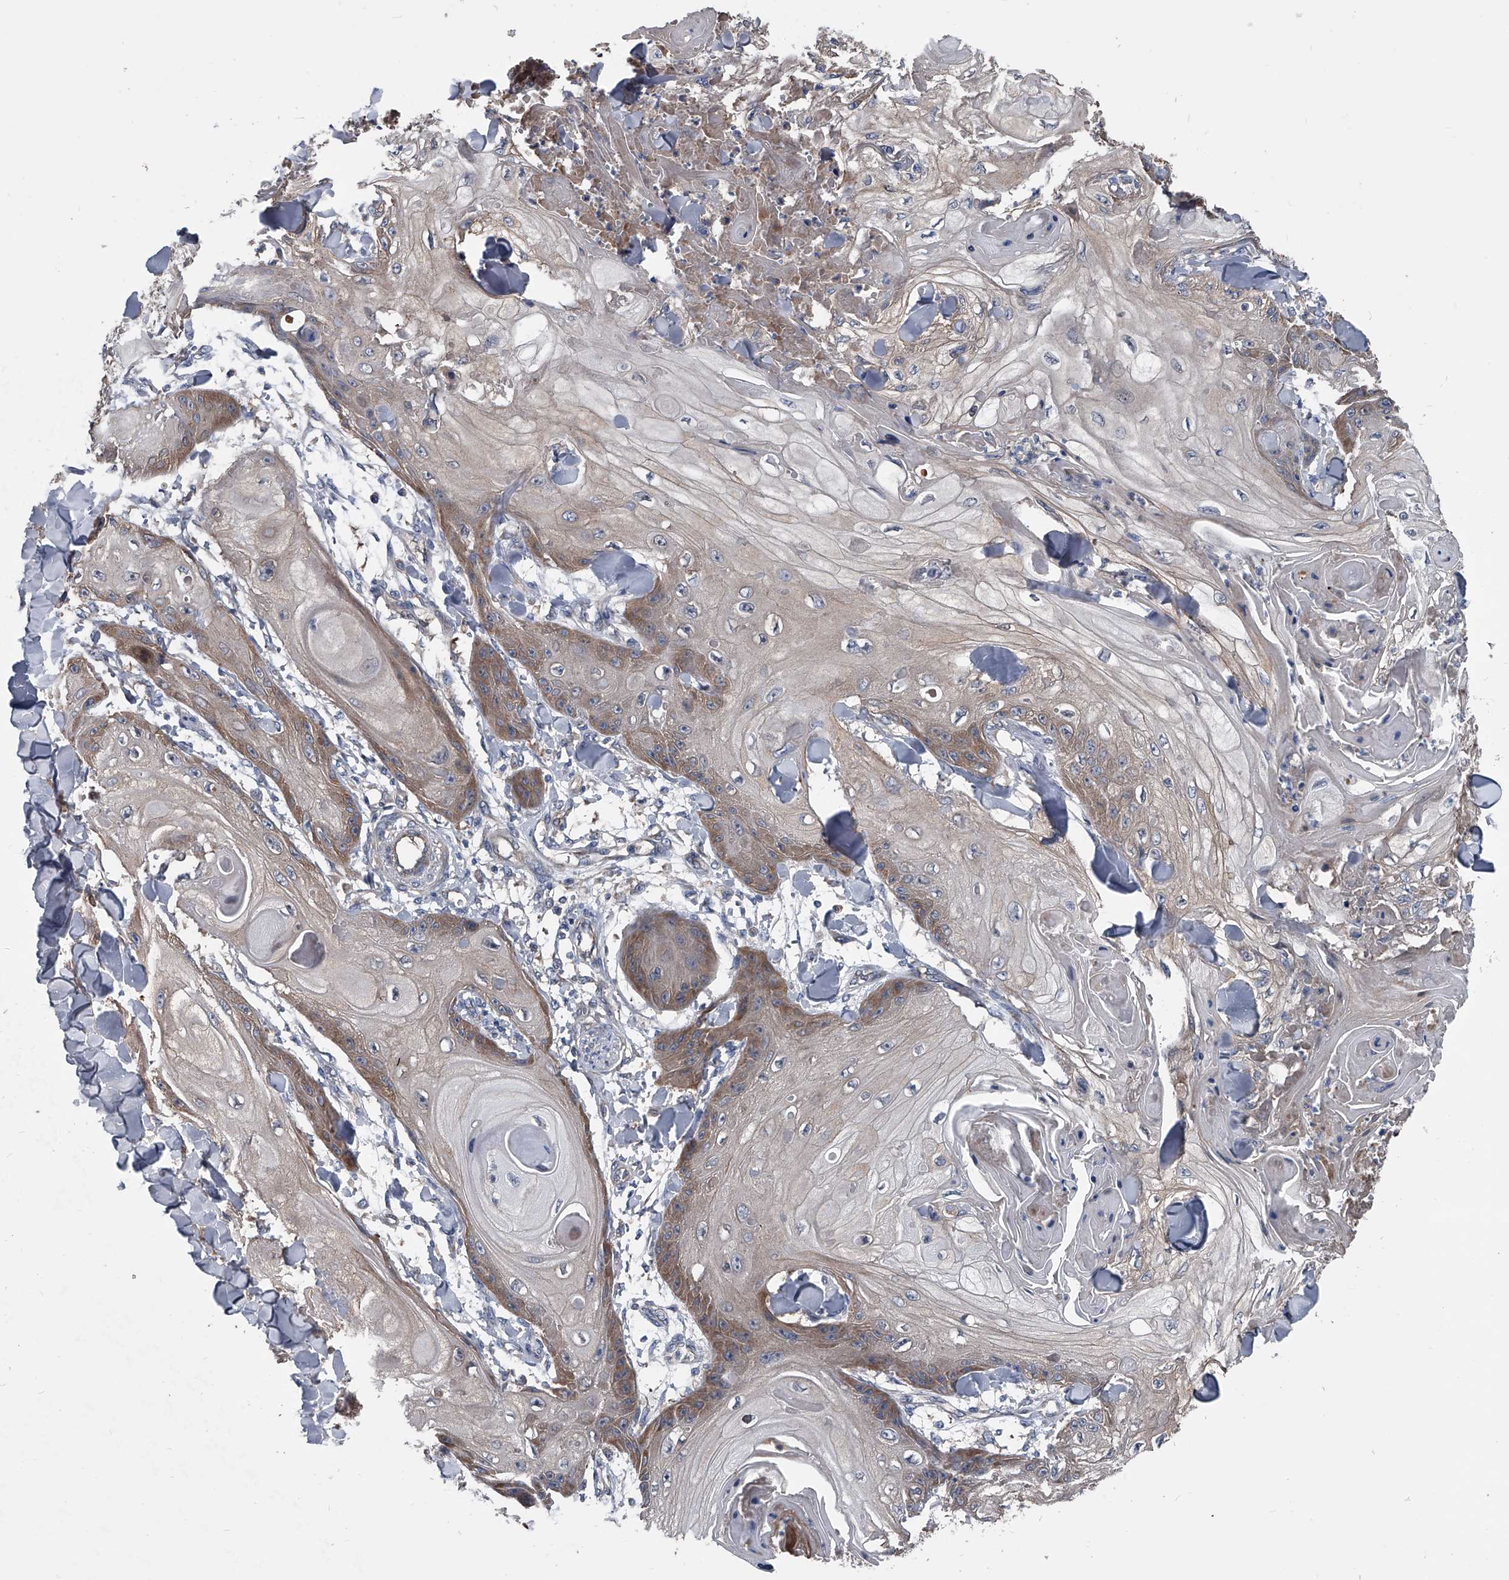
{"staining": {"intensity": "moderate", "quantity": "25%-75%", "location": "cytoplasmic/membranous"}, "tissue": "skin cancer", "cell_type": "Tumor cells", "image_type": "cancer", "snomed": [{"axis": "morphology", "description": "Squamous cell carcinoma, NOS"}, {"axis": "topography", "description": "Skin"}], "caption": "High-power microscopy captured an IHC photomicrograph of skin squamous cell carcinoma, revealing moderate cytoplasmic/membranous positivity in about 25%-75% of tumor cells.", "gene": "KIF13A", "patient": {"sex": "male", "age": 74}}